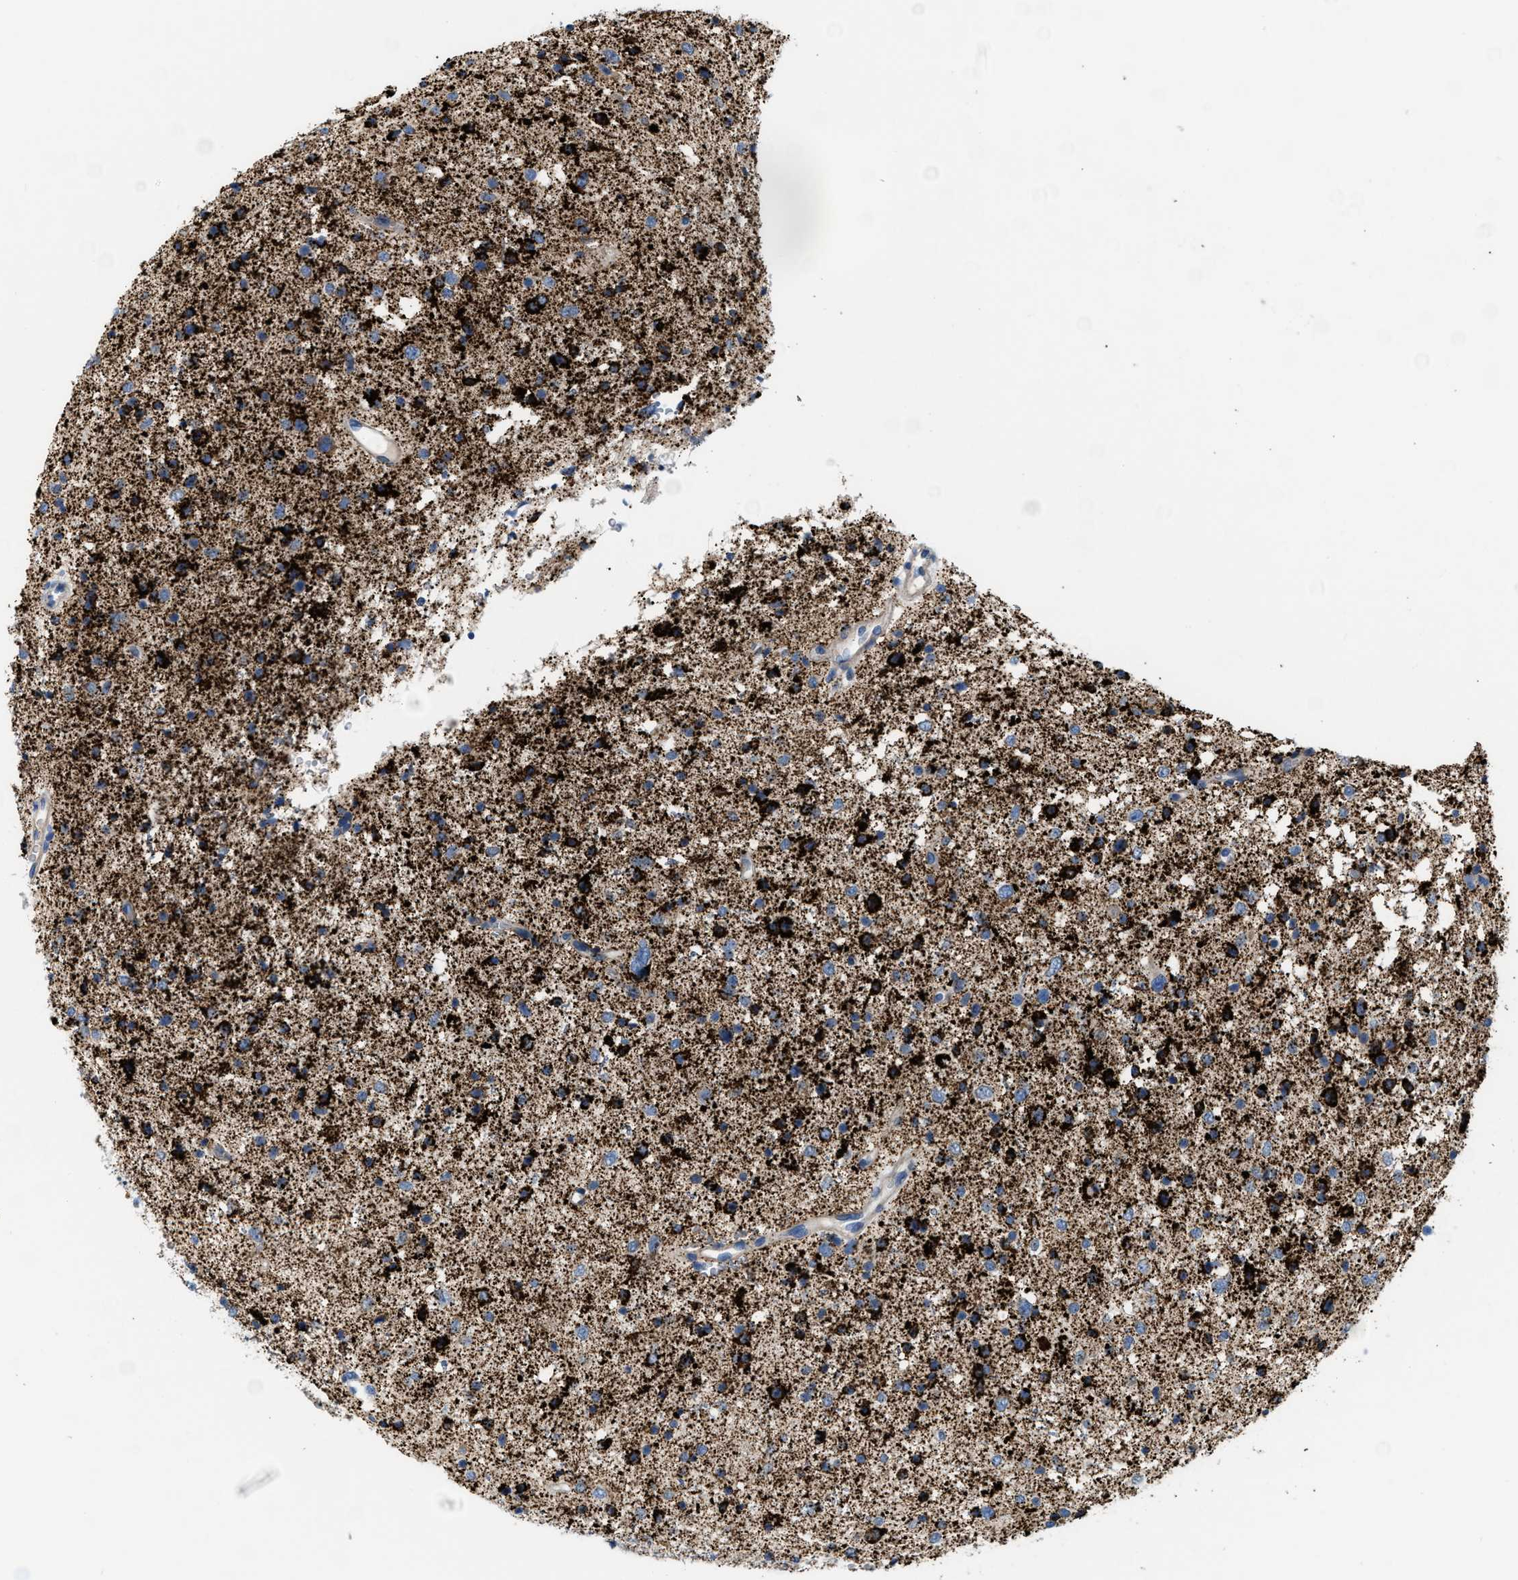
{"staining": {"intensity": "strong", "quantity": ">75%", "location": "cytoplasmic/membranous"}, "tissue": "glioma", "cell_type": "Tumor cells", "image_type": "cancer", "snomed": [{"axis": "morphology", "description": "Glioma, malignant, Low grade"}, {"axis": "topography", "description": "Brain"}], "caption": "Human malignant glioma (low-grade) stained with a brown dye shows strong cytoplasmic/membranous positive expression in approximately >75% of tumor cells.", "gene": "JADE1", "patient": {"sex": "female", "age": 37}}